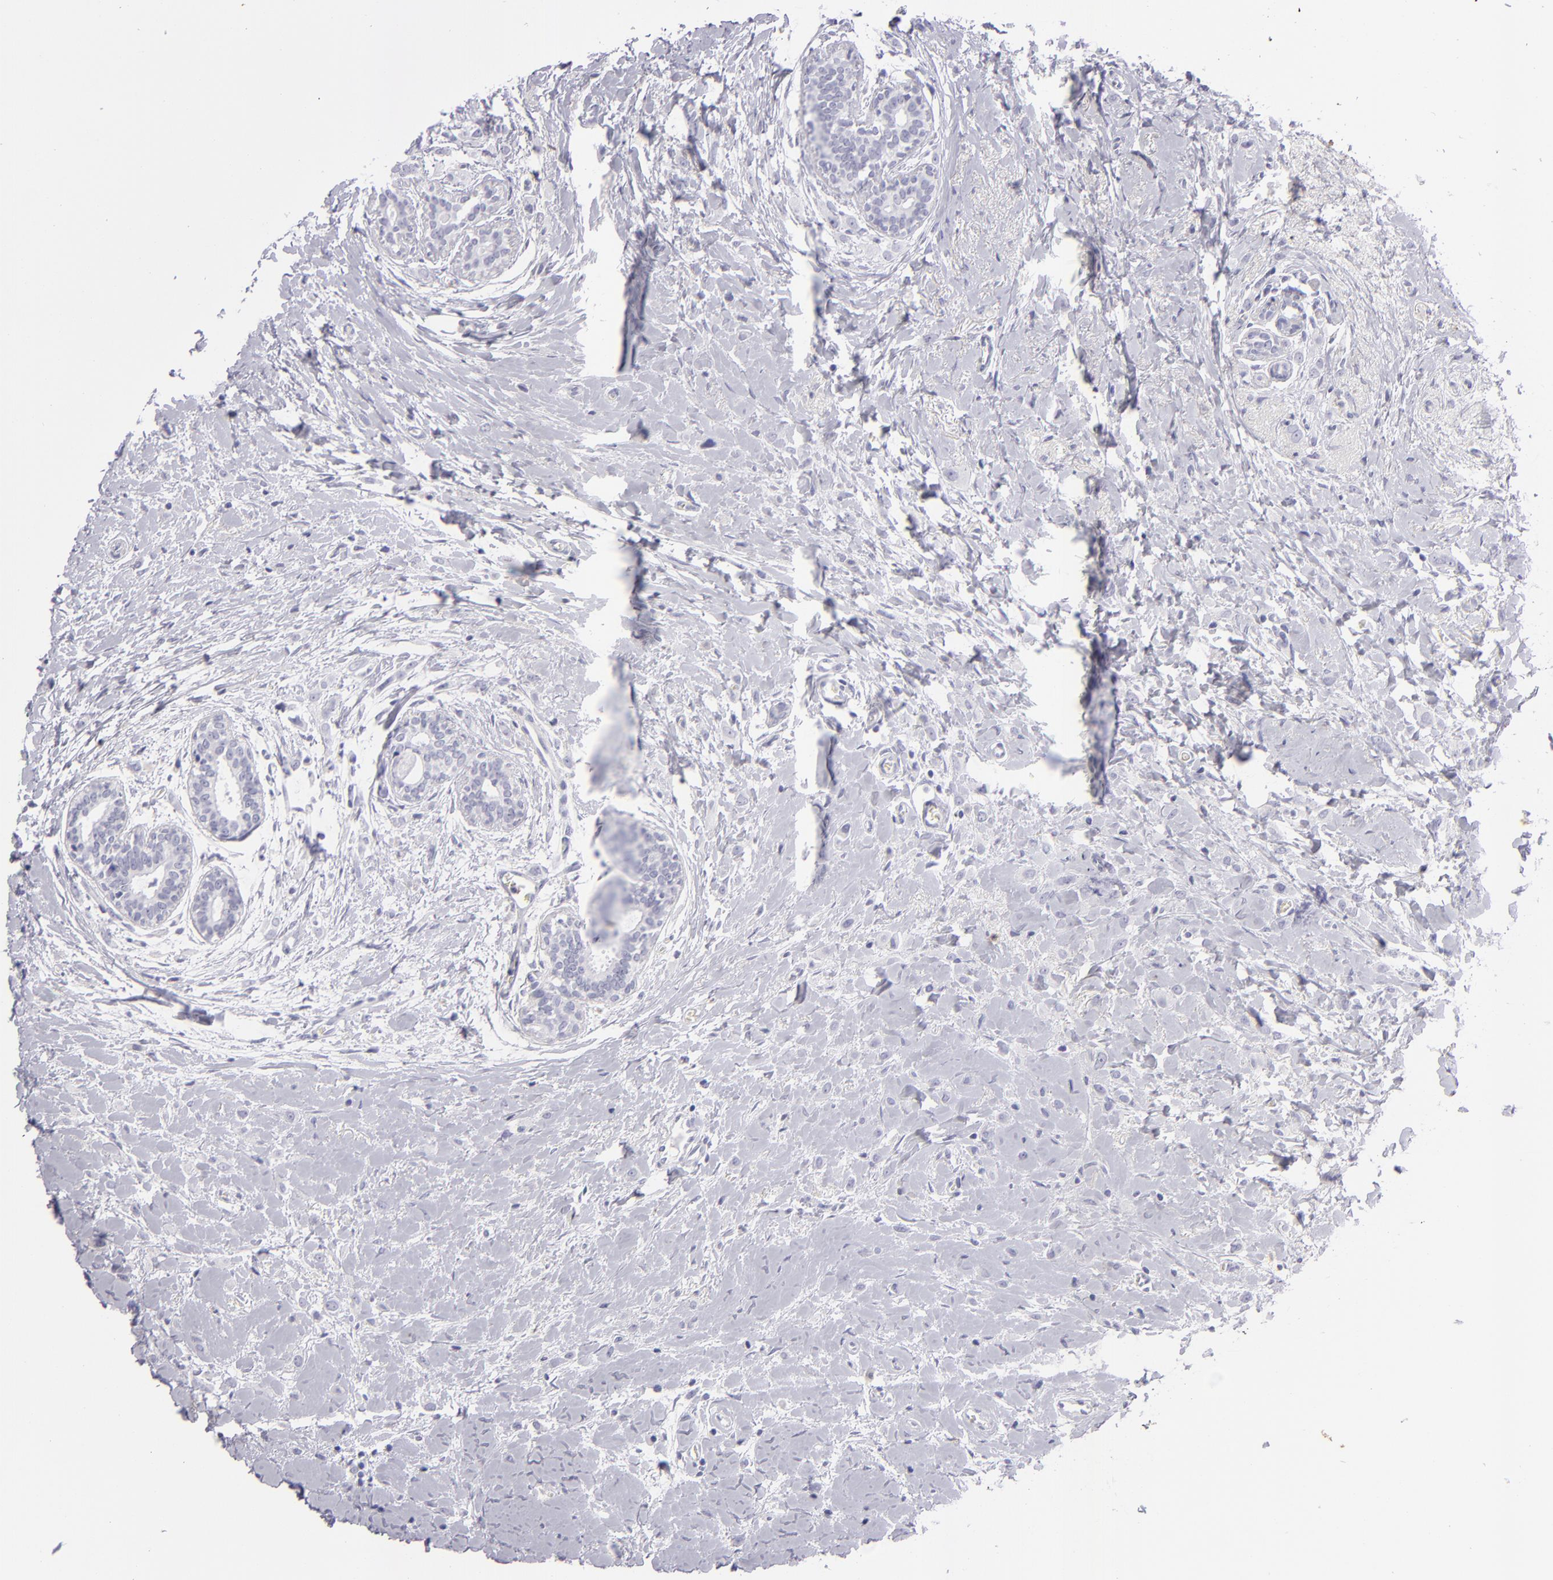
{"staining": {"intensity": "negative", "quantity": "none", "location": "none"}, "tissue": "breast cancer", "cell_type": "Tumor cells", "image_type": "cancer", "snomed": [{"axis": "morphology", "description": "Lobular carcinoma"}, {"axis": "topography", "description": "Breast"}], "caption": "Immunohistochemistry histopathology image of neoplastic tissue: lobular carcinoma (breast) stained with DAB exhibits no significant protein expression in tumor cells.", "gene": "VIL1", "patient": {"sex": "female", "age": 57}}